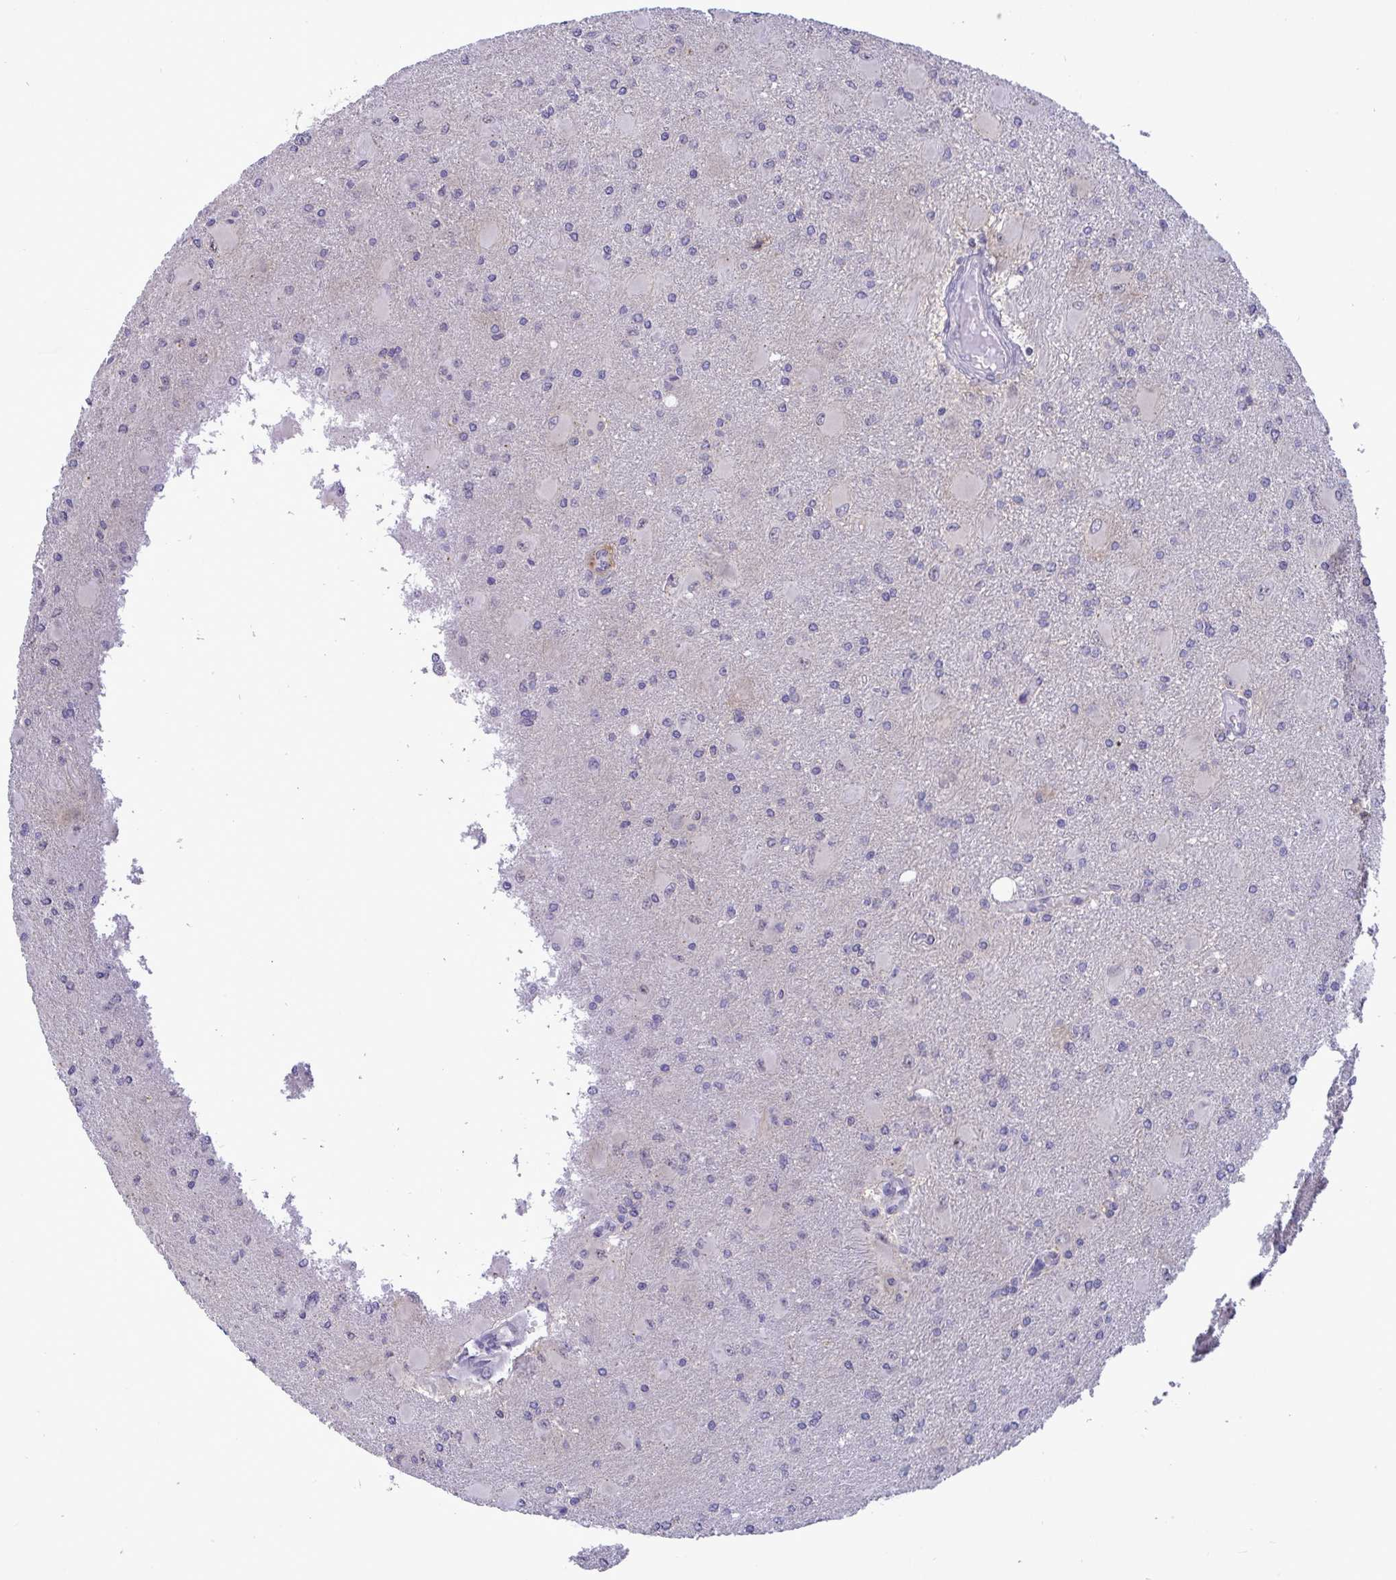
{"staining": {"intensity": "negative", "quantity": "none", "location": "none"}, "tissue": "glioma", "cell_type": "Tumor cells", "image_type": "cancer", "snomed": [{"axis": "morphology", "description": "Glioma, malignant, High grade"}, {"axis": "topography", "description": "Brain"}], "caption": "Glioma was stained to show a protein in brown. There is no significant expression in tumor cells. (Brightfield microscopy of DAB (3,3'-diaminobenzidine) IHC at high magnification).", "gene": "TMEM41A", "patient": {"sex": "male", "age": 67}}